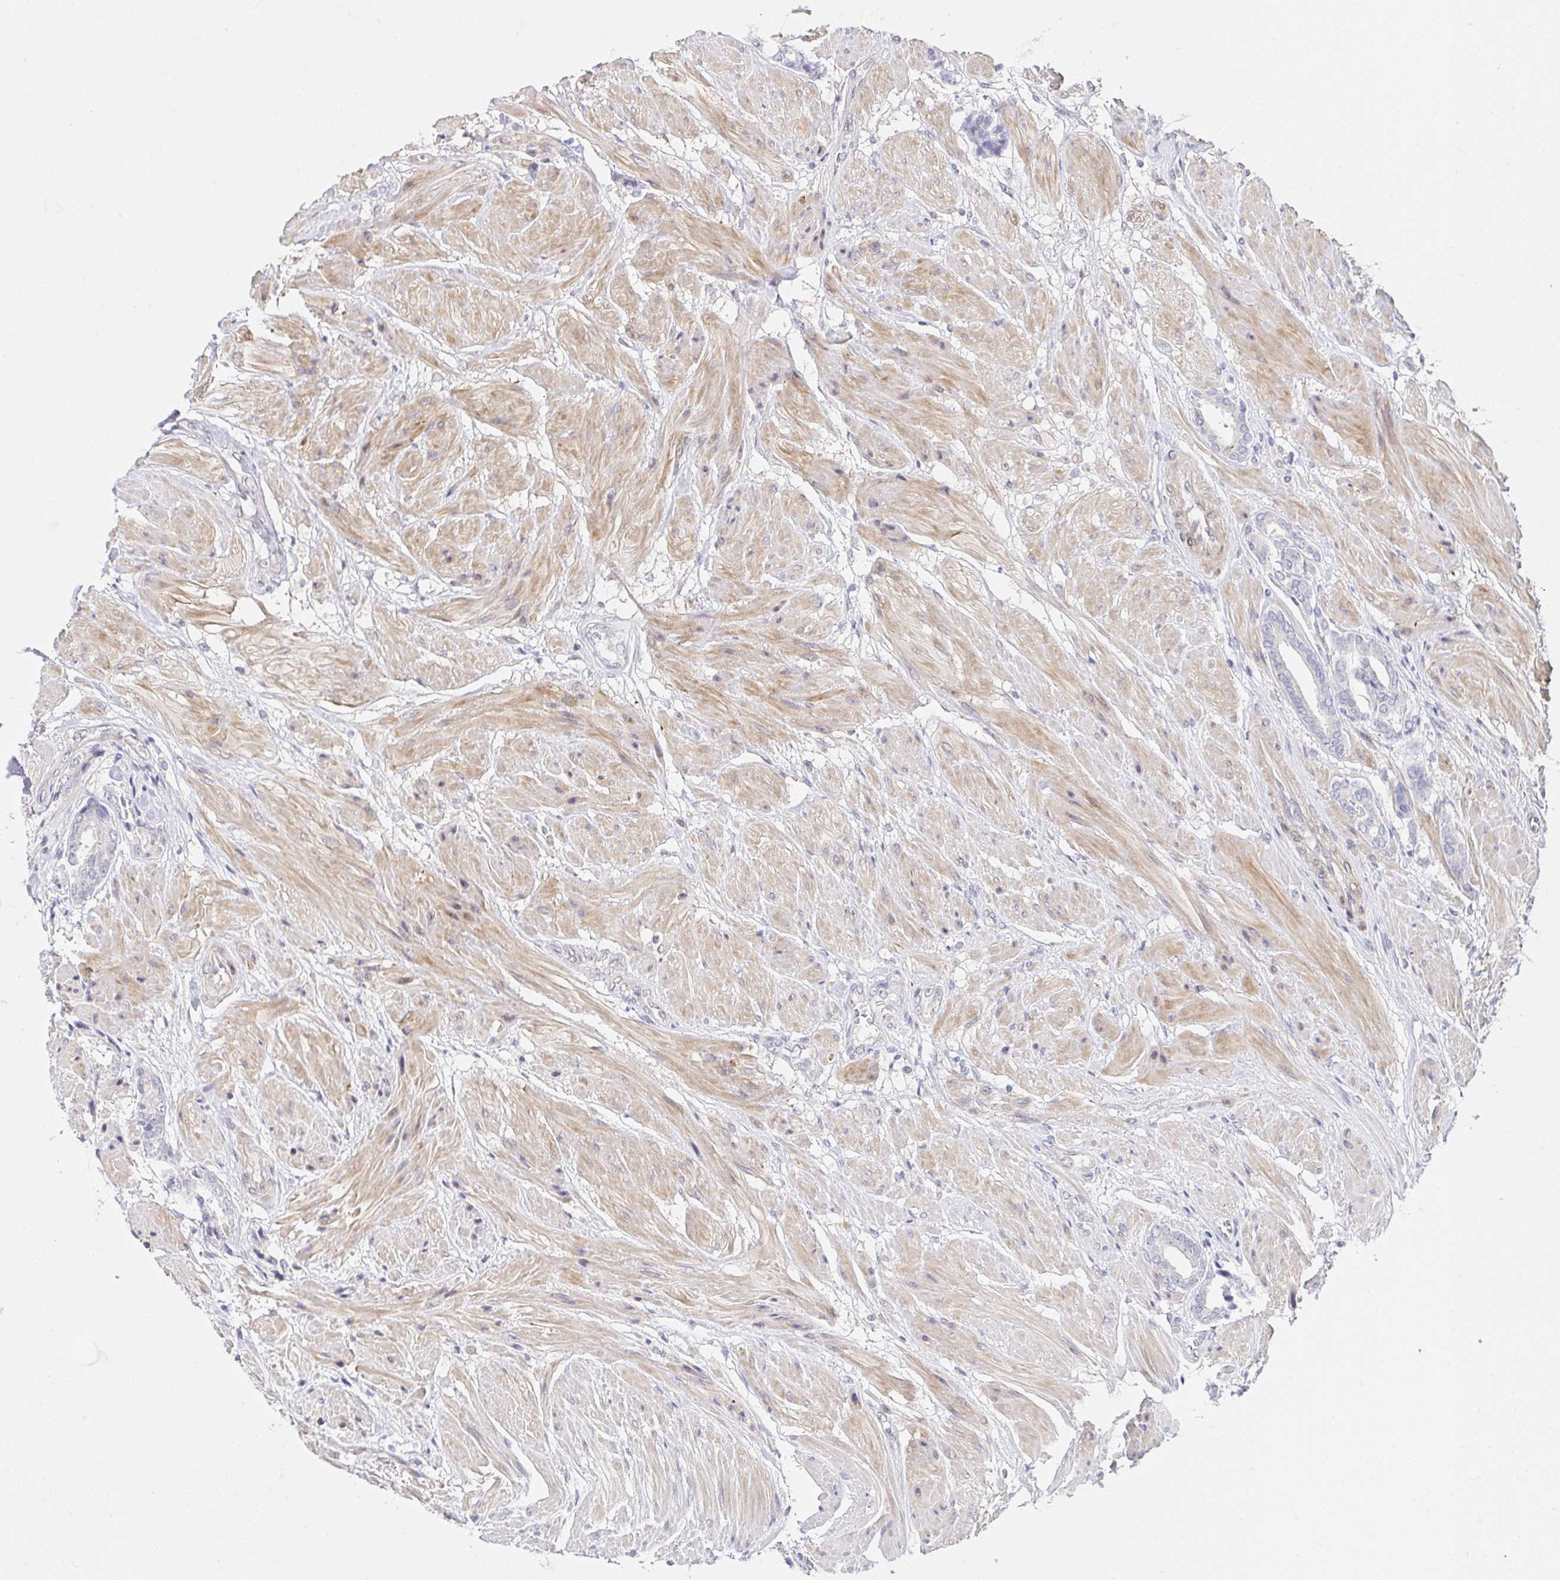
{"staining": {"intensity": "negative", "quantity": "none", "location": "none"}, "tissue": "prostate cancer", "cell_type": "Tumor cells", "image_type": "cancer", "snomed": [{"axis": "morphology", "description": "Adenocarcinoma, High grade"}, {"axis": "topography", "description": "Prostate"}], "caption": "Micrograph shows no protein staining in tumor cells of prostate cancer (adenocarcinoma (high-grade)) tissue.", "gene": "AKAP14", "patient": {"sex": "male", "age": 56}}